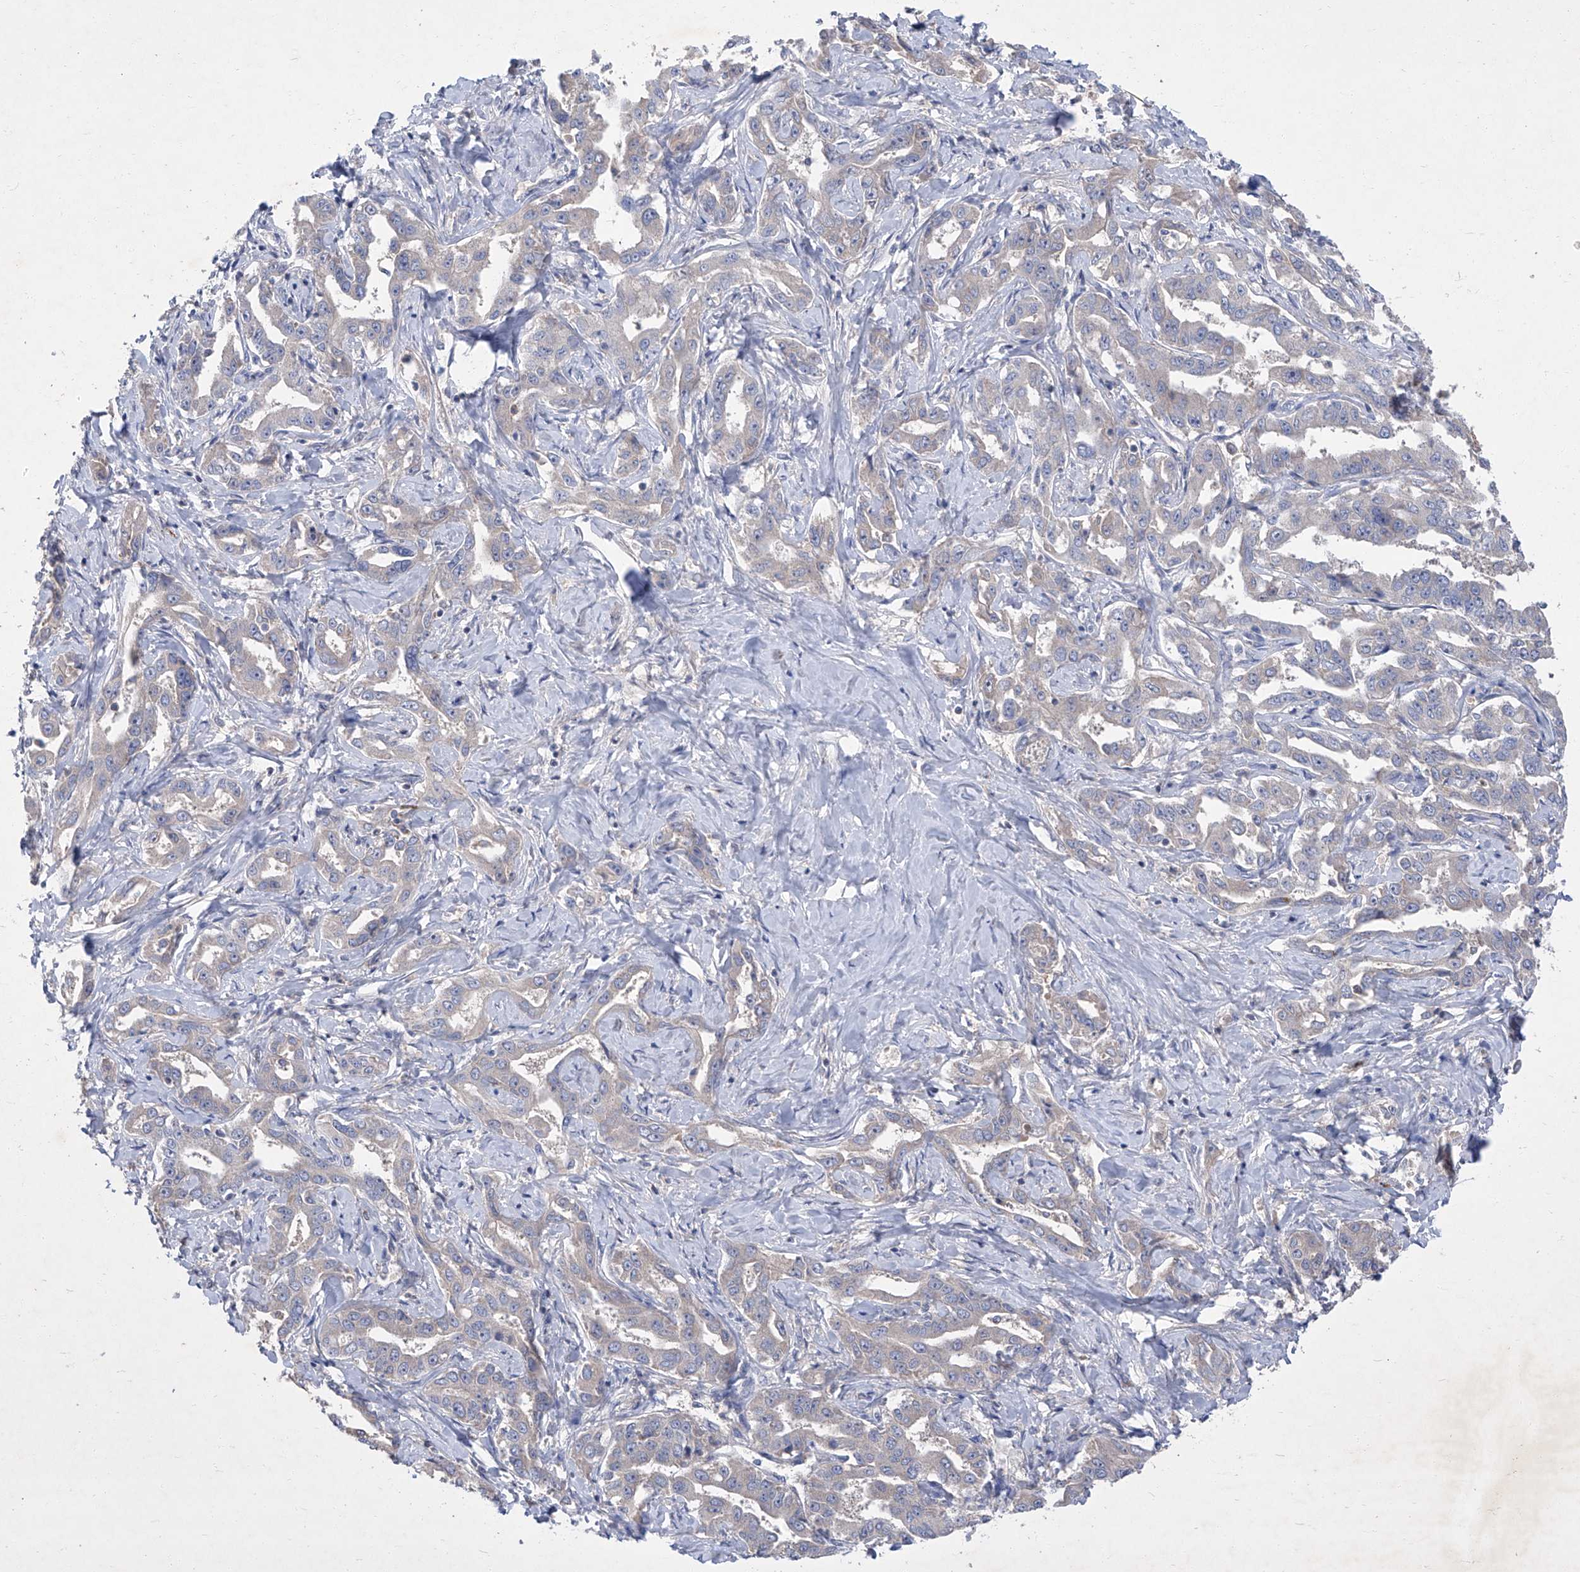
{"staining": {"intensity": "weak", "quantity": "<25%", "location": "cytoplasmic/membranous"}, "tissue": "liver cancer", "cell_type": "Tumor cells", "image_type": "cancer", "snomed": [{"axis": "morphology", "description": "Cholangiocarcinoma"}, {"axis": "topography", "description": "Liver"}], "caption": "This is an IHC image of human liver cholangiocarcinoma. There is no expression in tumor cells.", "gene": "SBK2", "patient": {"sex": "male", "age": 59}}